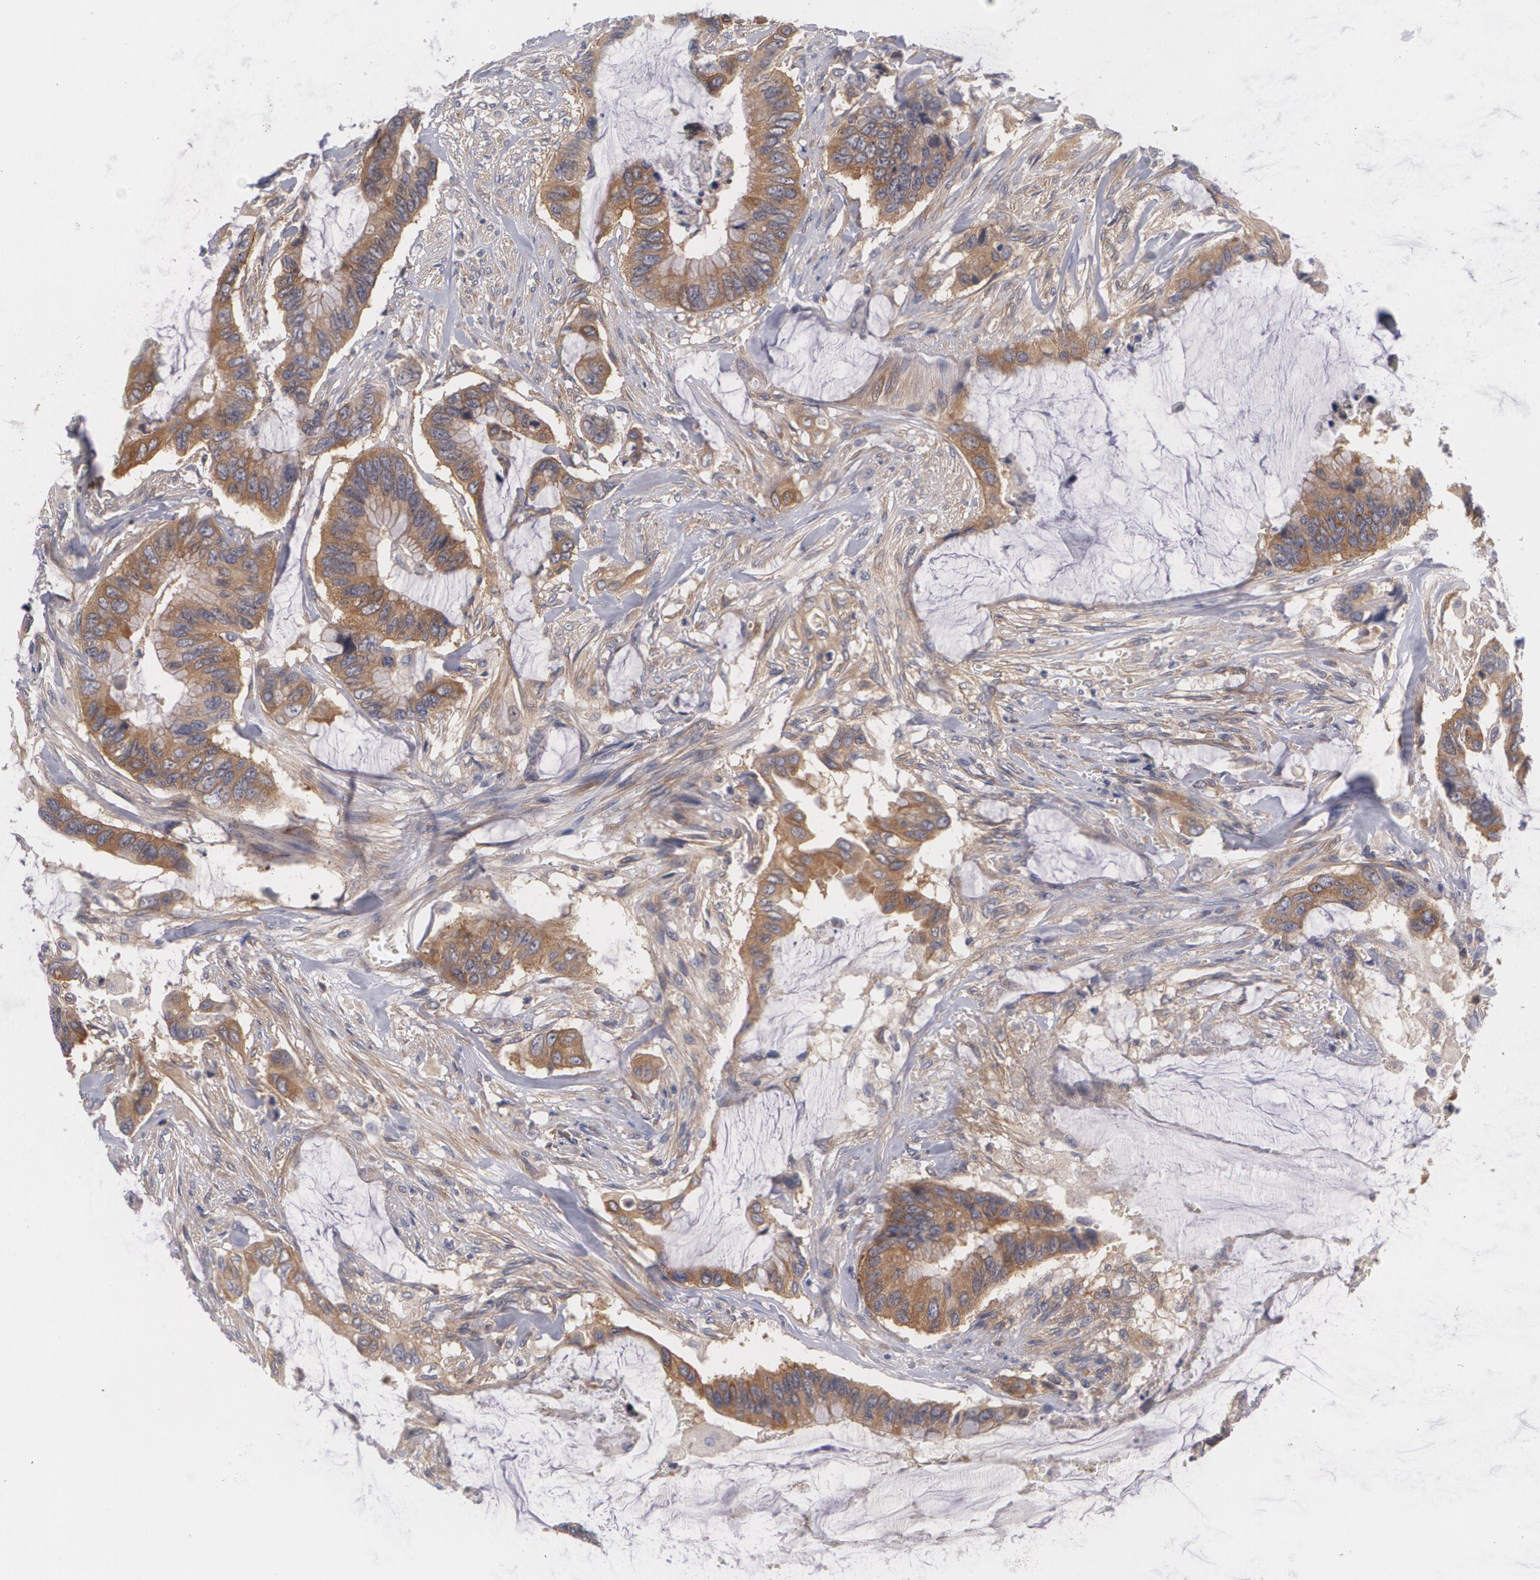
{"staining": {"intensity": "moderate", "quantity": ">75%", "location": "cytoplasmic/membranous"}, "tissue": "colorectal cancer", "cell_type": "Tumor cells", "image_type": "cancer", "snomed": [{"axis": "morphology", "description": "Adenocarcinoma, NOS"}, {"axis": "topography", "description": "Rectum"}], "caption": "Approximately >75% of tumor cells in human colorectal adenocarcinoma show moderate cytoplasmic/membranous protein expression as visualized by brown immunohistochemical staining.", "gene": "CASK", "patient": {"sex": "female", "age": 59}}